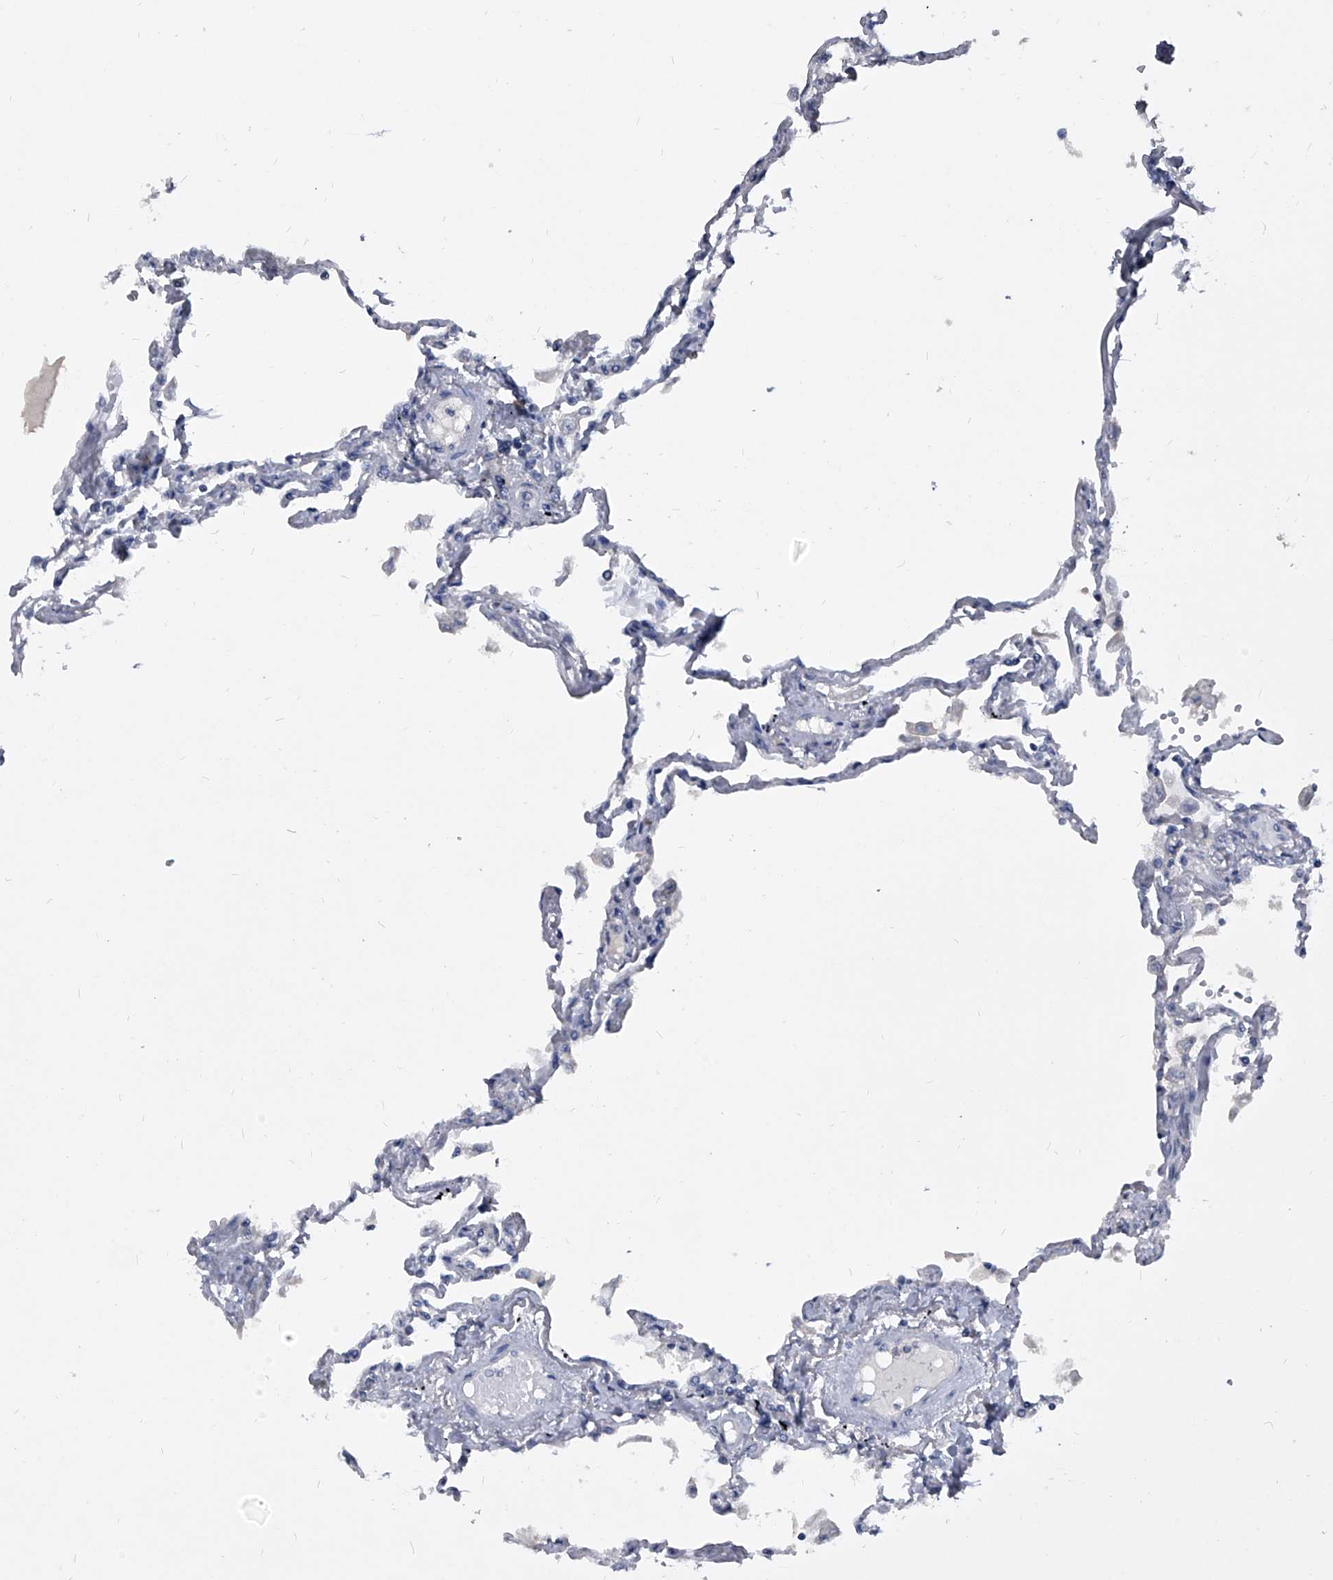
{"staining": {"intensity": "negative", "quantity": "none", "location": "none"}, "tissue": "lung", "cell_type": "Alveolar cells", "image_type": "normal", "snomed": [{"axis": "morphology", "description": "Normal tissue, NOS"}, {"axis": "topography", "description": "Lung"}], "caption": "Immunohistochemistry of unremarkable lung demonstrates no positivity in alveolar cells. (Stains: DAB immunohistochemistry (IHC) with hematoxylin counter stain, Microscopy: brightfield microscopy at high magnification).", "gene": "BCAS1", "patient": {"sex": "female", "age": 67}}